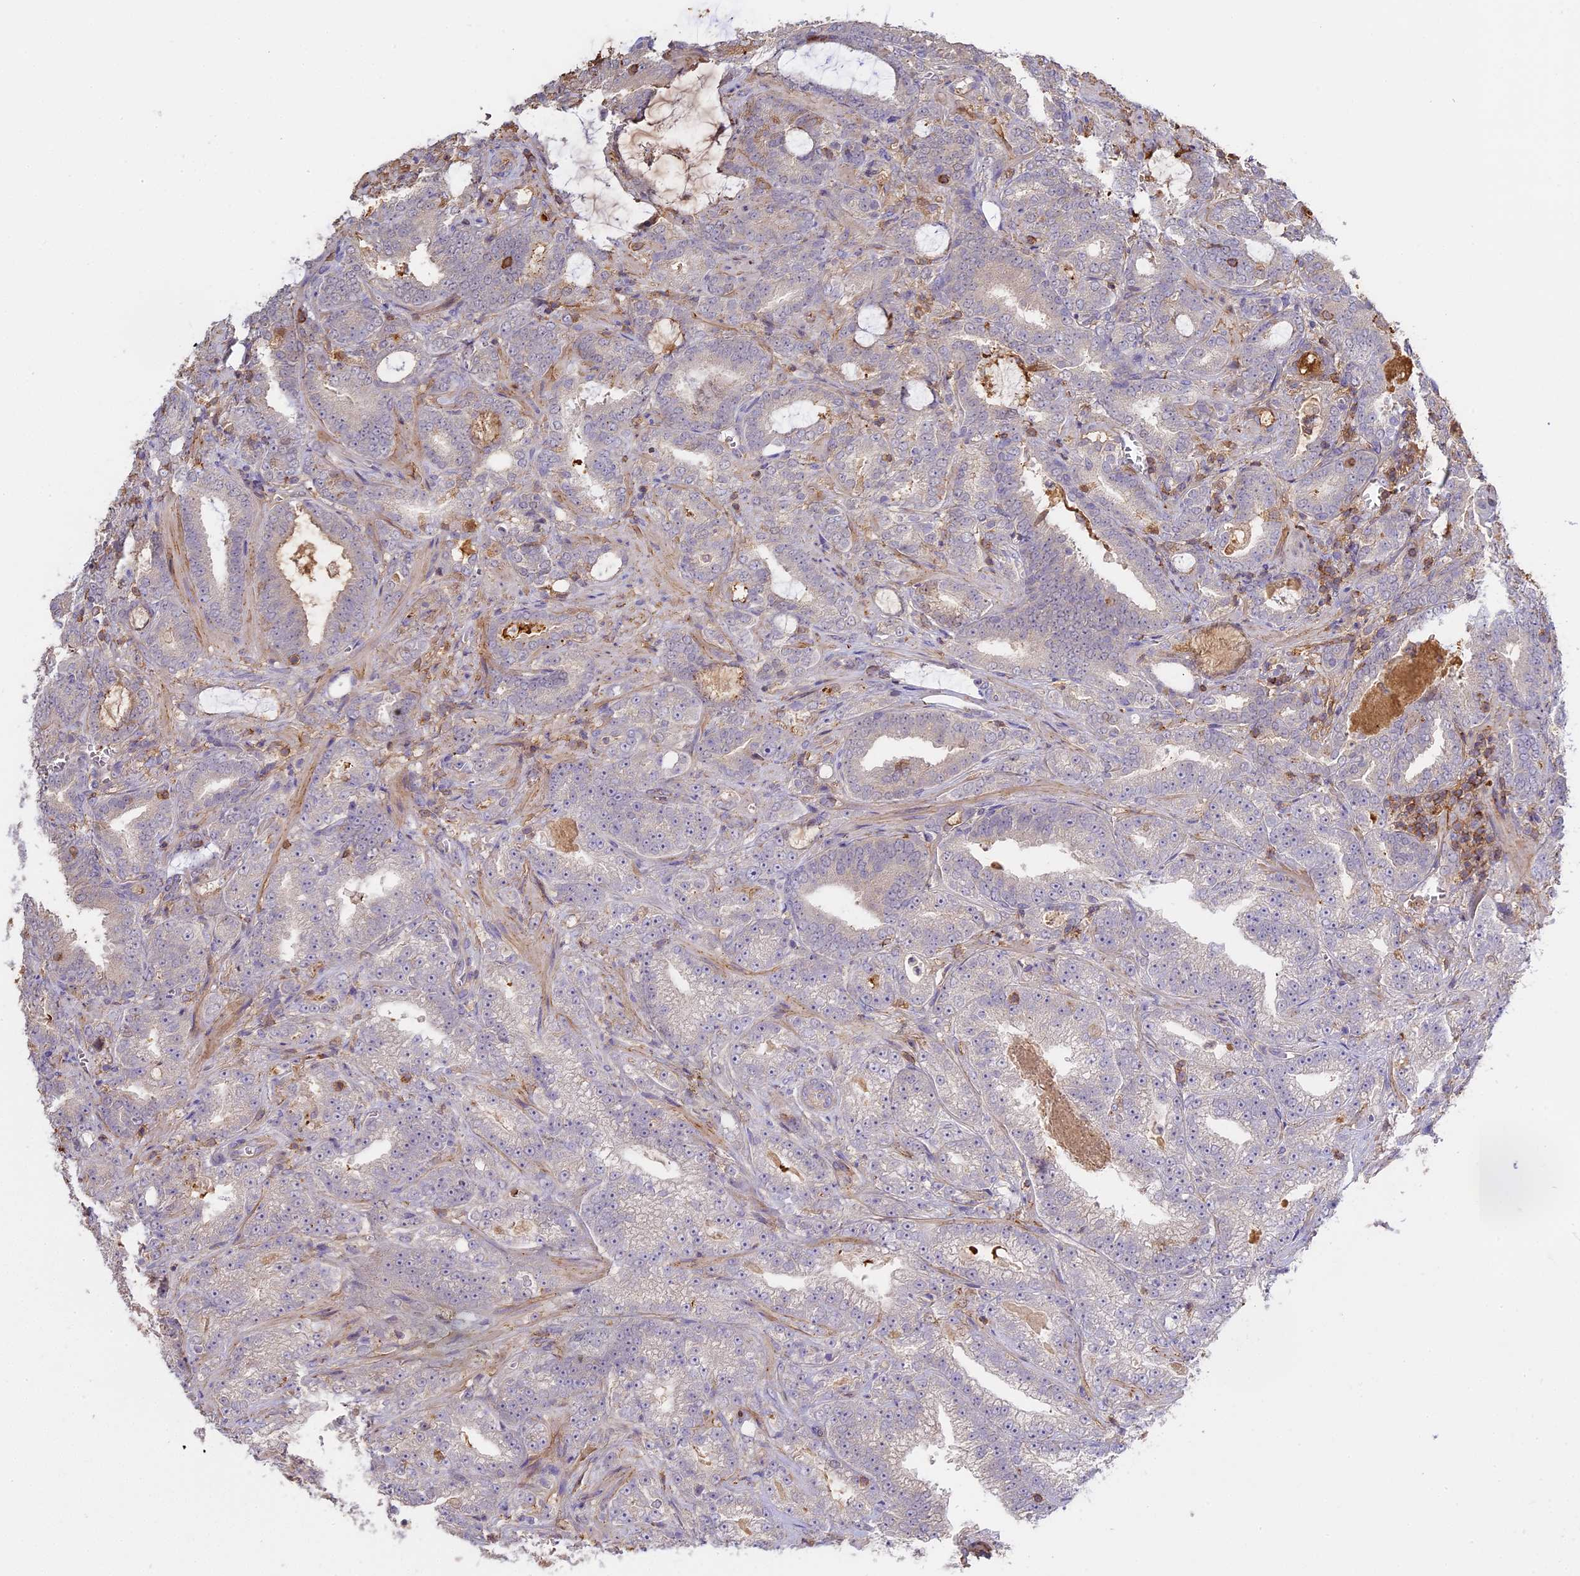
{"staining": {"intensity": "negative", "quantity": "none", "location": "none"}, "tissue": "prostate cancer", "cell_type": "Tumor cells", "image_type": "cancer", "snomed": [{"axis": "morphology", "description": "Adenocarcinoma, High grade"}, {"axis": "topography", "description": "Prostate and seminal vesicle, NOS"}], "caption": "Prostate high-grade adenocarcinoma was stained to show a protein in brown. There is no significant positivity in tumor cells. (DAB IHC with hematoxylin counter stain).", "gene": "CFAP119", "patient": {"sex": "male", "age": 67}}